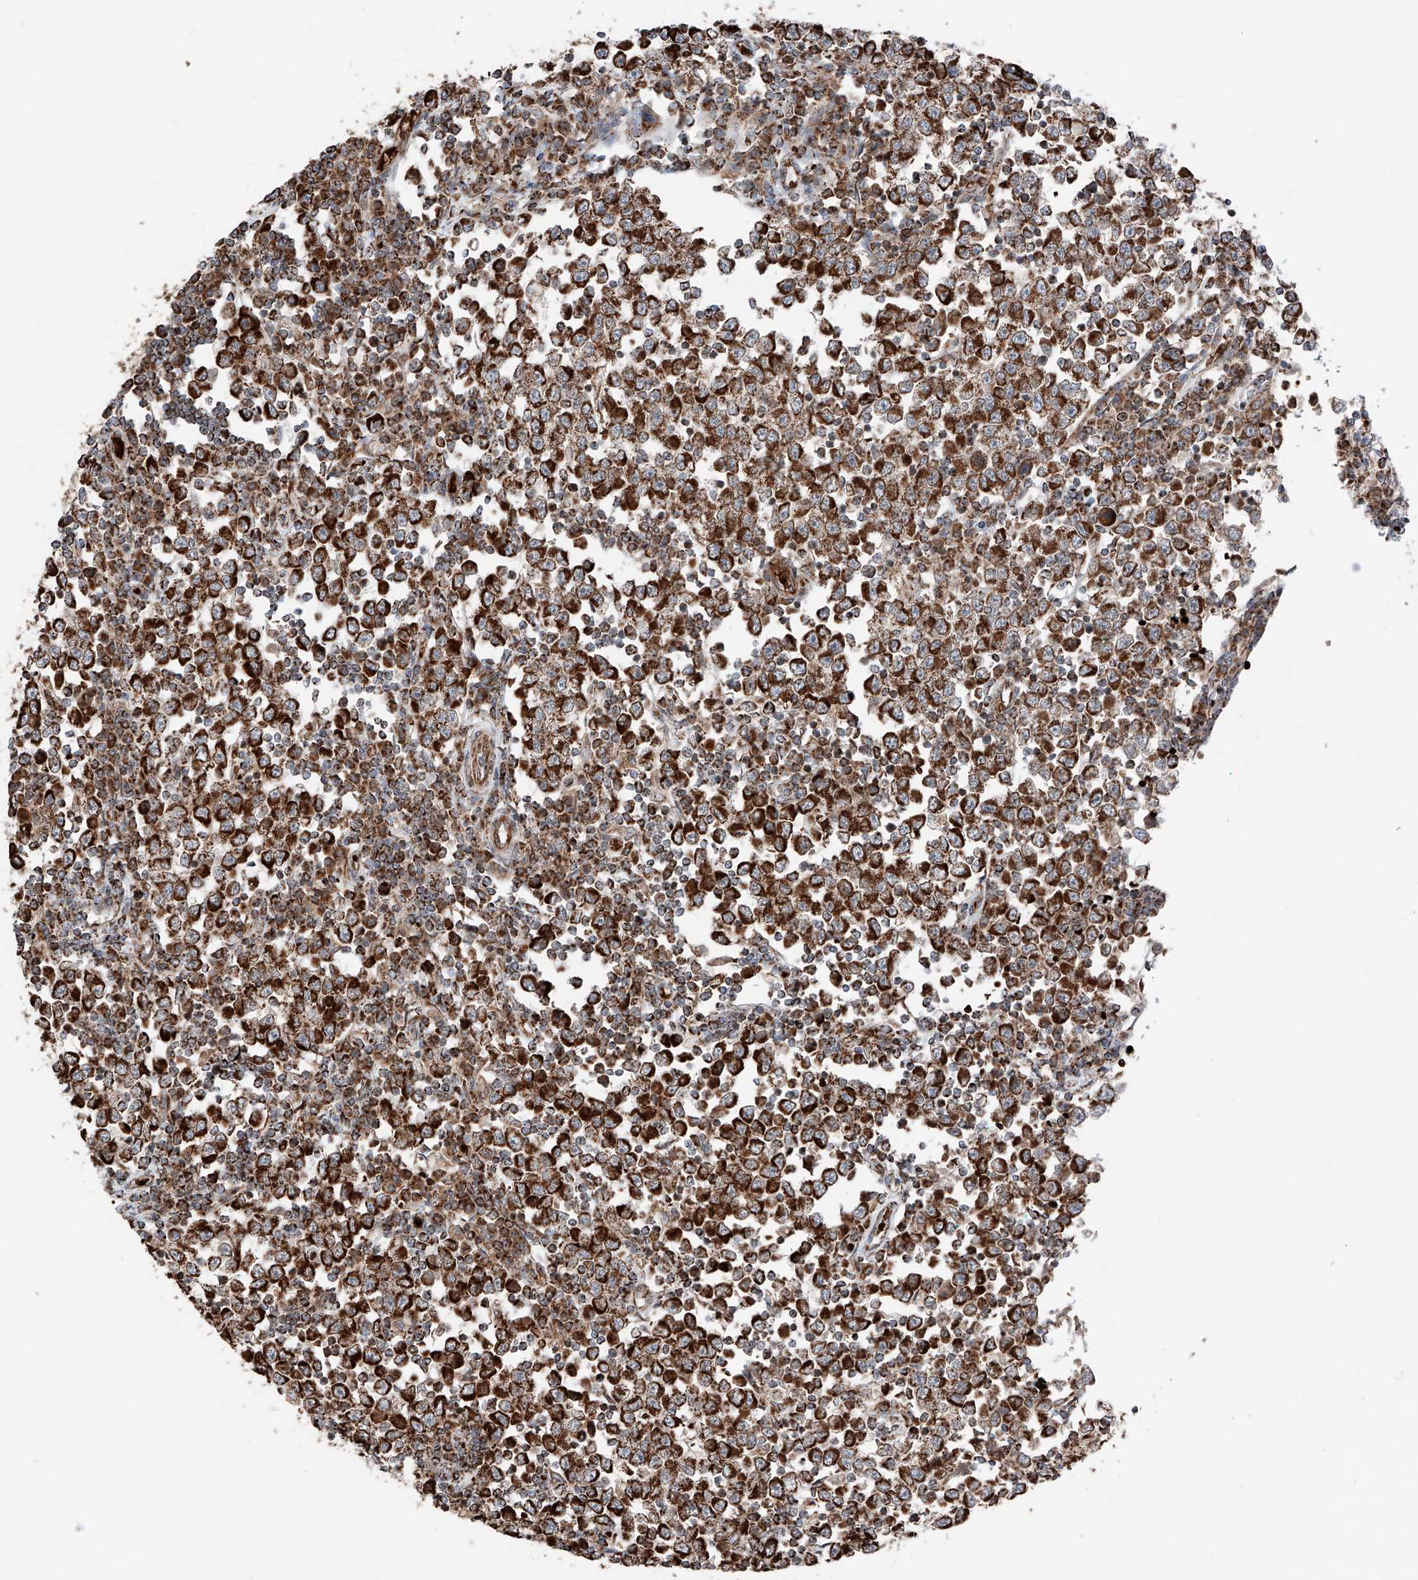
{"staining": {"intensity": "strong", "quantity": ">75%", "location": "cytoplasmic/membranous"}, "tissue": "testis cancer", "cell_type": "Tumor cells", "image_type": "cancer", "snomed": [{"axis": "morphology", "description": "Seminoma, NOS"}, {"axis": "topography", "description": "Testis"}], "caption": "A micrograph showing strong cytoplasmic/membranous positivity in about >75% of tumor cells in testis seminoma, as visualized by brown immunohistochemical staining.", "gene": "ZSCAN29", "patient": {"sex": "male", "age": 65}}